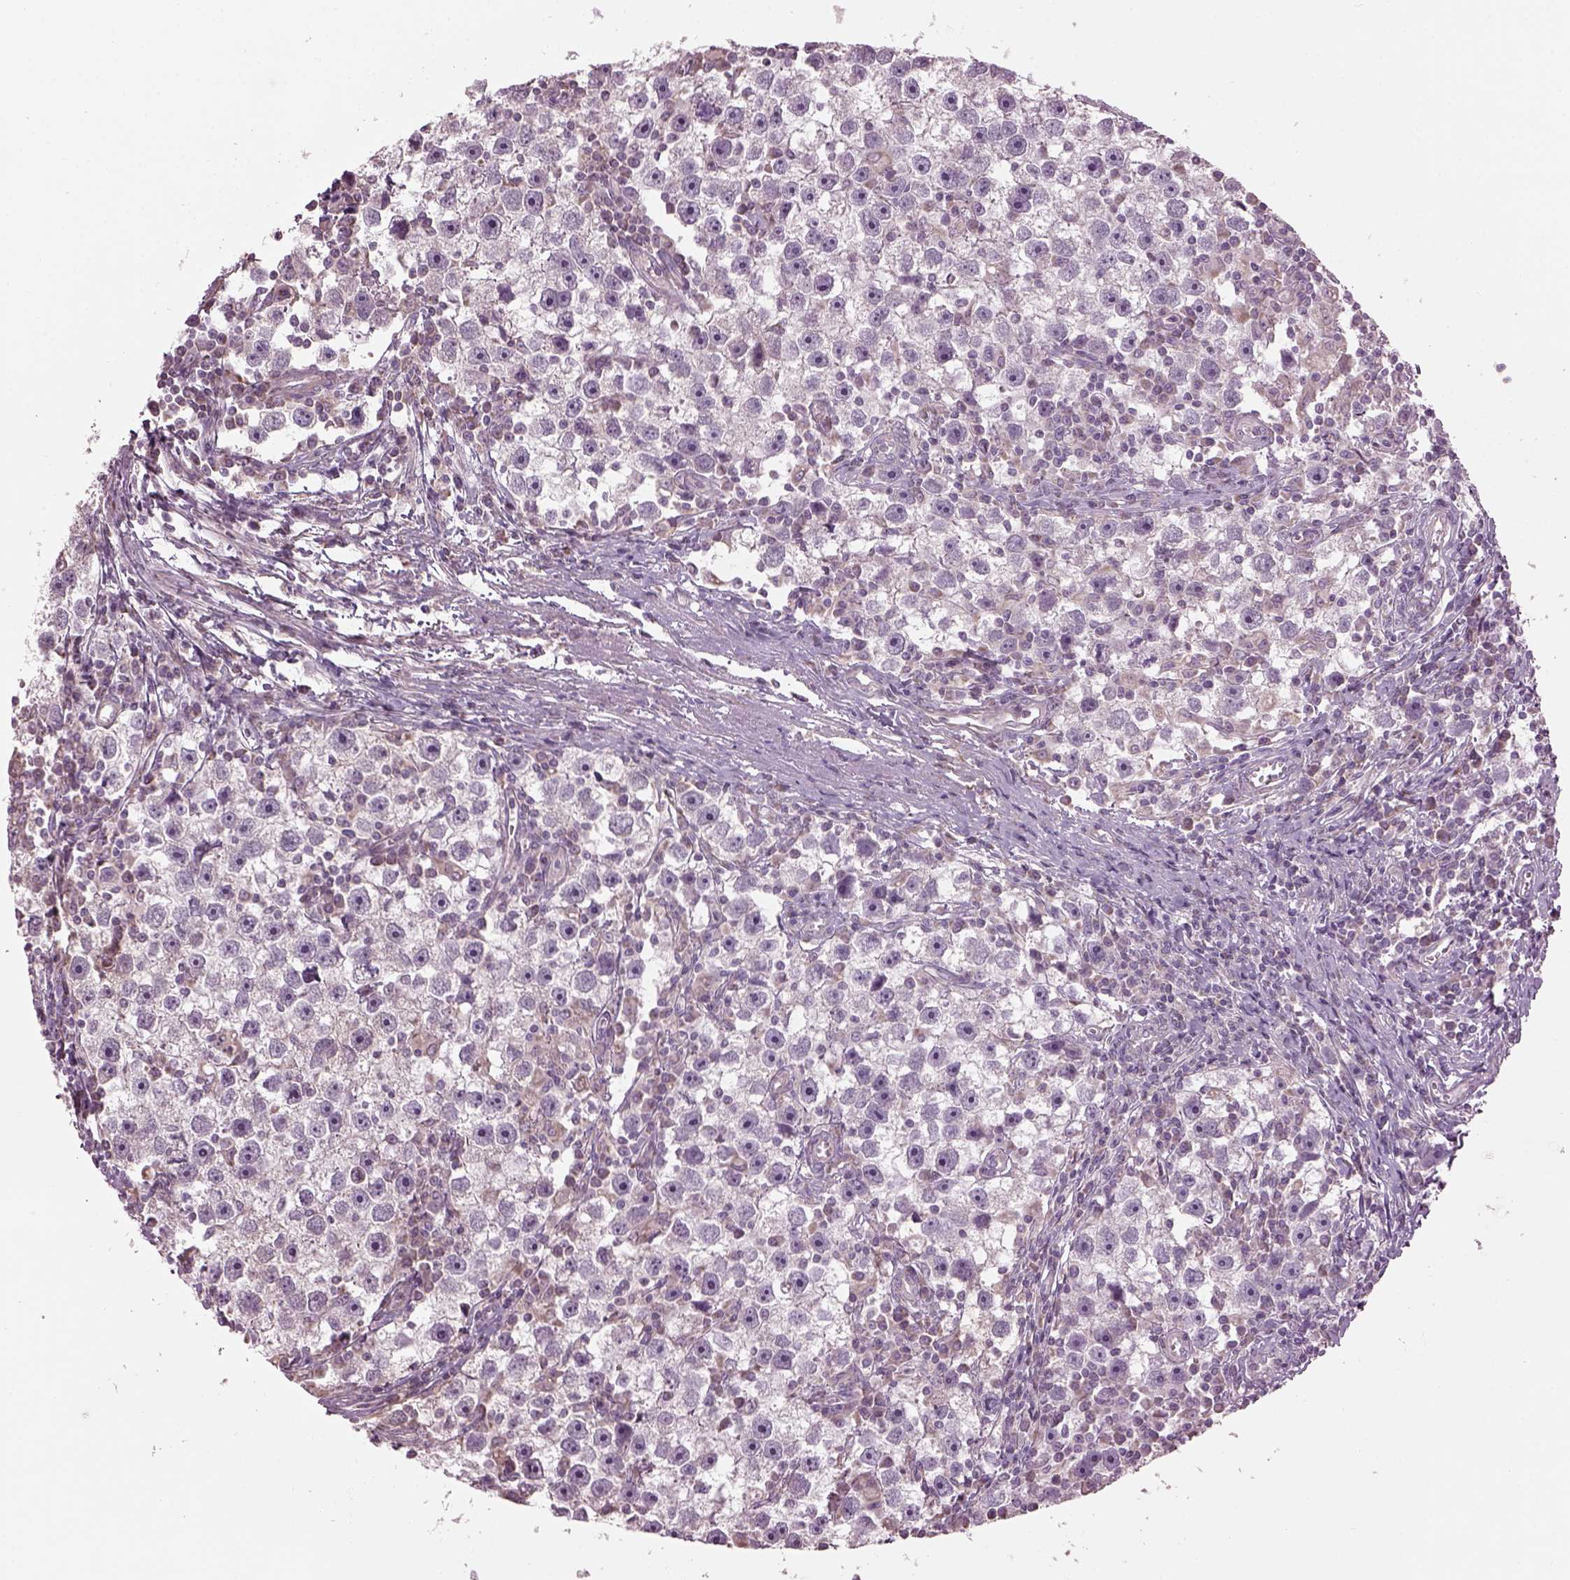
{"staining": {"intensity": "negative", "quantity": "none", "location": "none"}, "tissue": "testis cancer", "cell_type": "Tumor cells", "image_type": "cancer", "snomed": [{"axis": "morphology", "description": "Seminoma, NOS"}, {"axis": "topography", "description": "Testis"}], "caption": "High magnification brightfield microscopy of testis seminoma stained with DAB (3,3'-diaminobenzidine) (brown) and counterstained with hematoxylin (blue): tumor cells show no significant expression.", "gene": "SPATA7", "patient": {"sex": "male", "age": 30}}